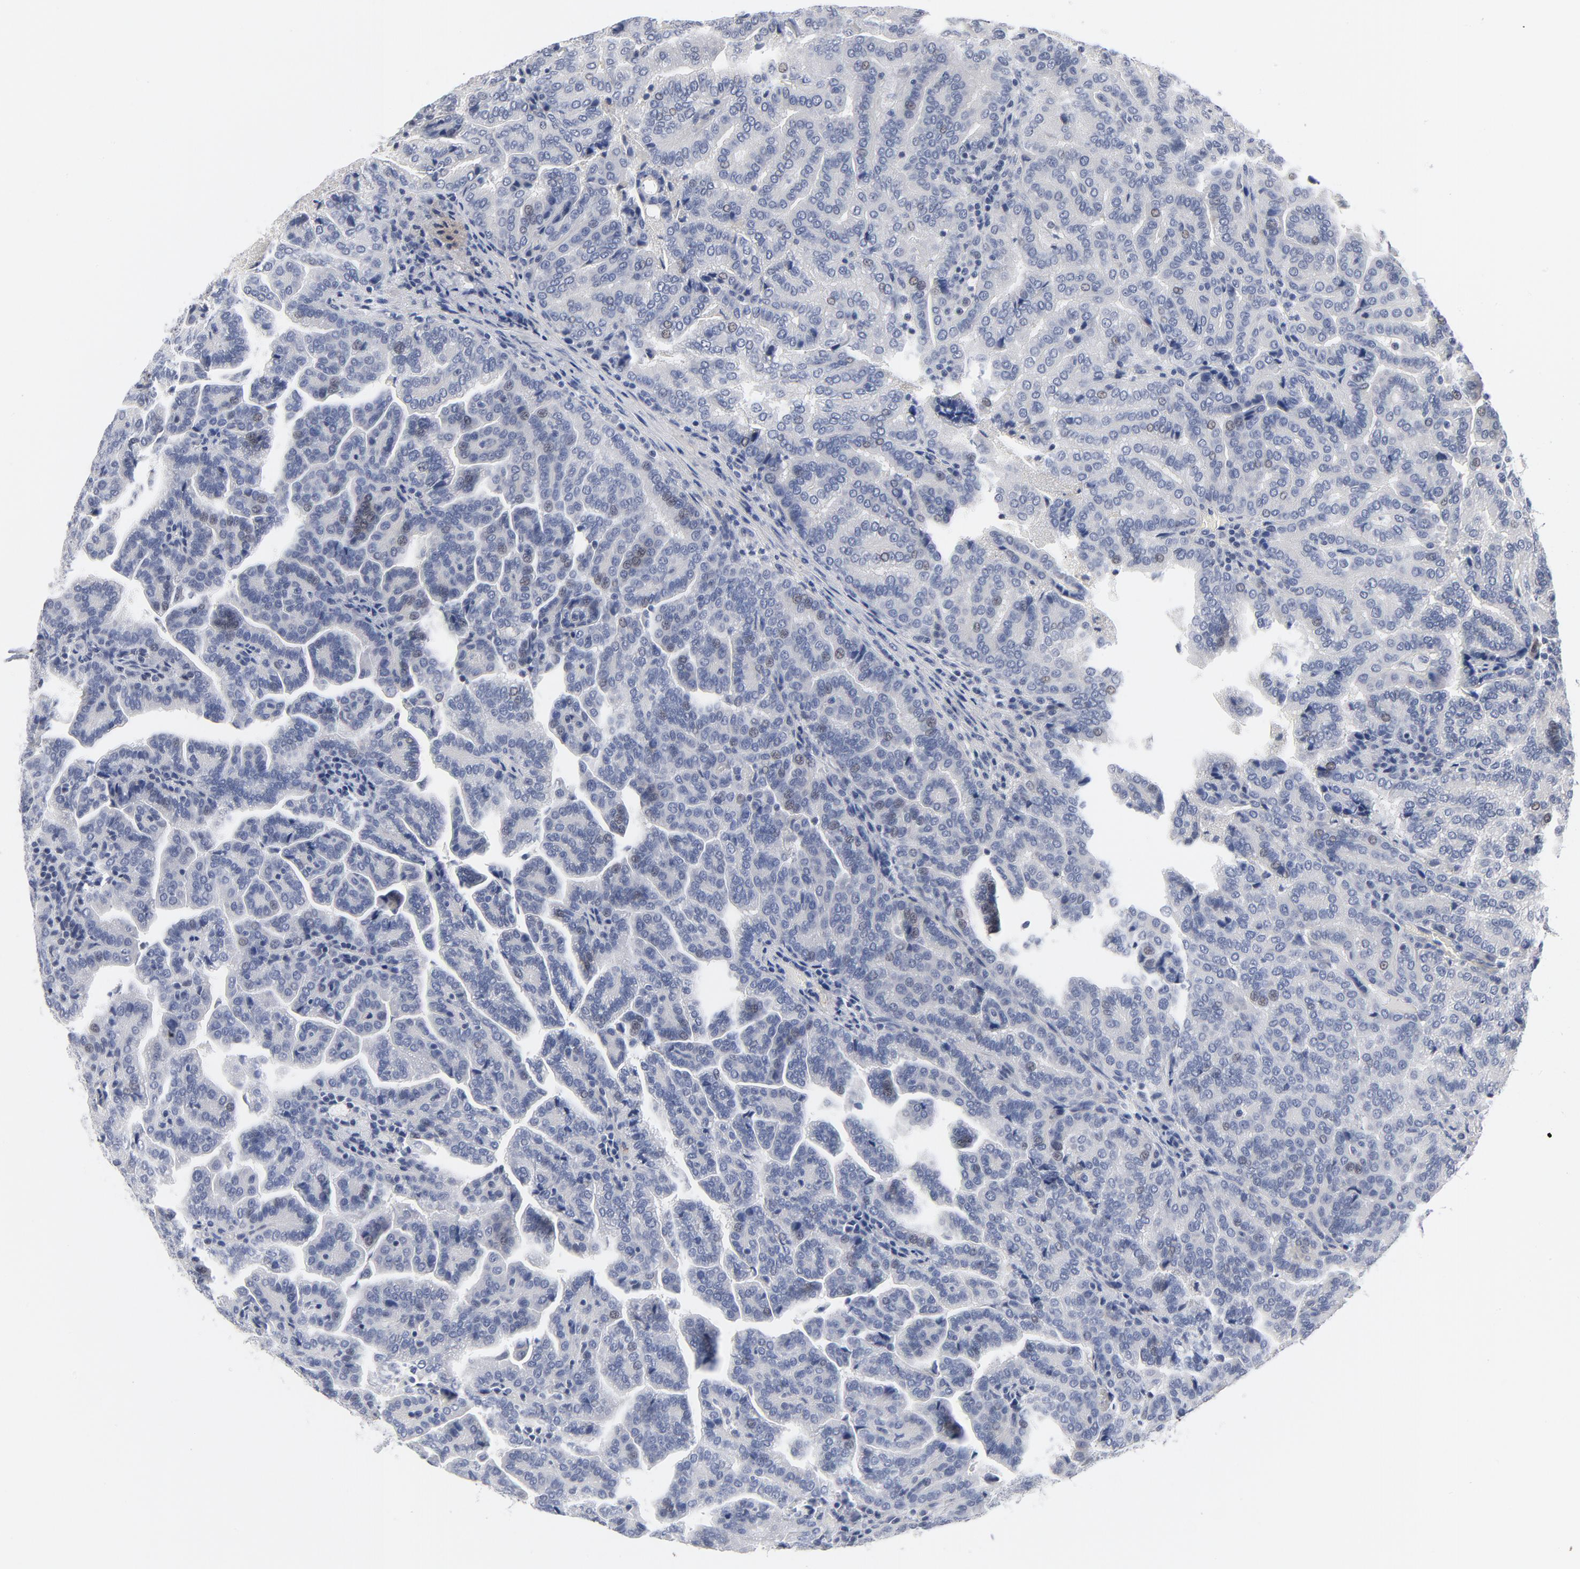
{"staining": {"intensity": "negative", "quantity": "none", "location": "none"}, "tissue": "renal cancer", "cell_type": "Tumor cells", "image_type": "cancer", "snomed": [{"axis": "morphology", "description": "Adenocarcinoma, NOS"}, {"axis": "topography", "description": "Kidney"}], "caption": "The photomicrograph displays no significant expression in tumor cells of adenocarcinoma (renal). (DAB immunohistochemistry visualized using brightfield microscopy, high magnification).", "gene": "KCNK13", "patient": {"sex": "male", "age": 61}}